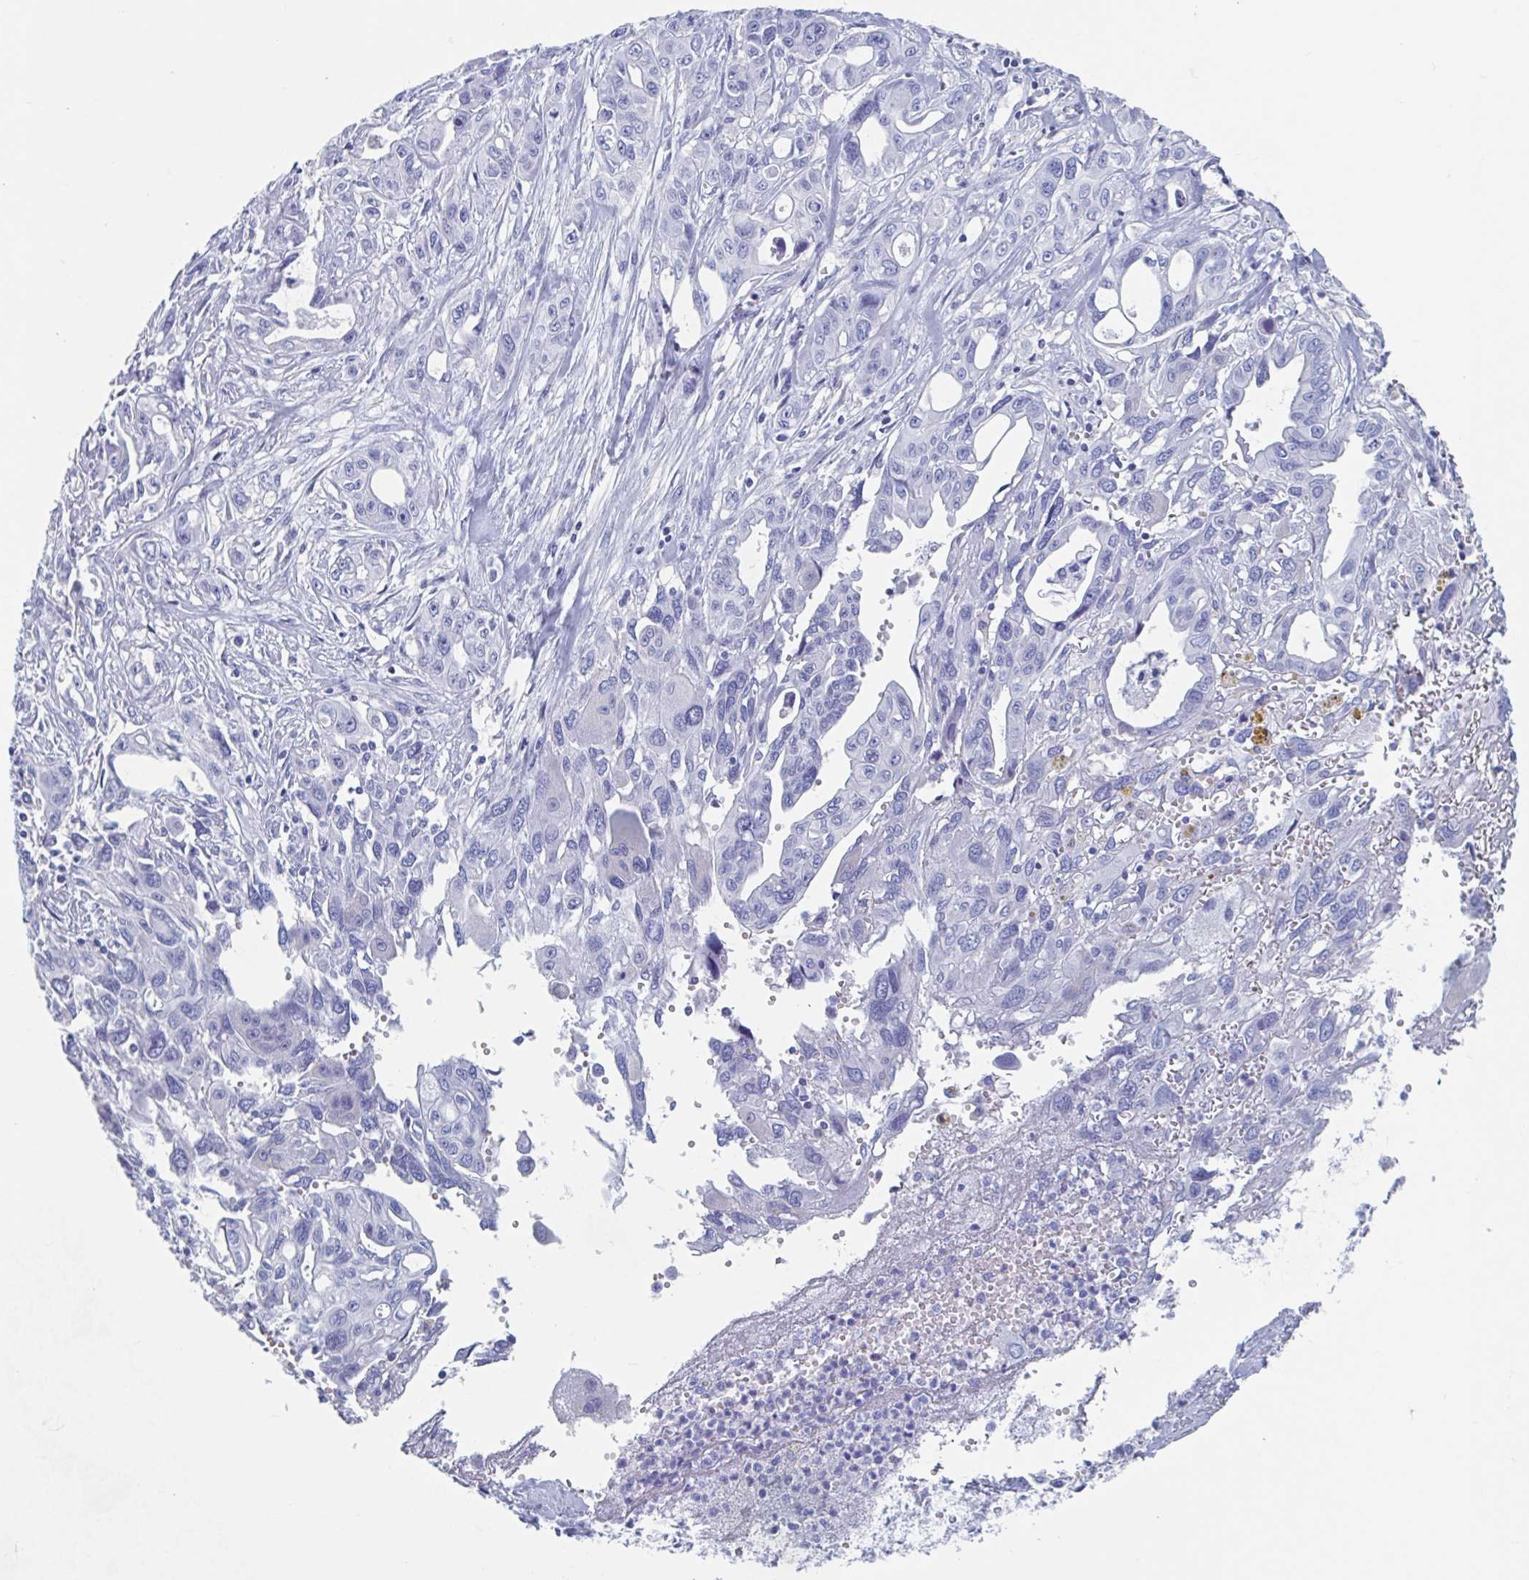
{"staining": {"intensity": "negative", "quantity": "none", "location": "none"}, "tissue": "pancreatic cancer", "cell_type": "Tumor cells", "image_type": "cancer", "snomed": [{"axis": "morphology", "description": "Adenocarcinoma, NOS"}, {"axis": "topography", "description": "Pancreas"}], "caption": "High magnification brightfield microscopy of adenocarcinoma (pancreatic) stained with DAB (3,3'-diaminobenzidine) (brown) and counterstained with hematoxylin (blue): tumor cells show no significant staining.", "gene": "SHCBP1L", "patient": {"sex": "female", "age": 47}}